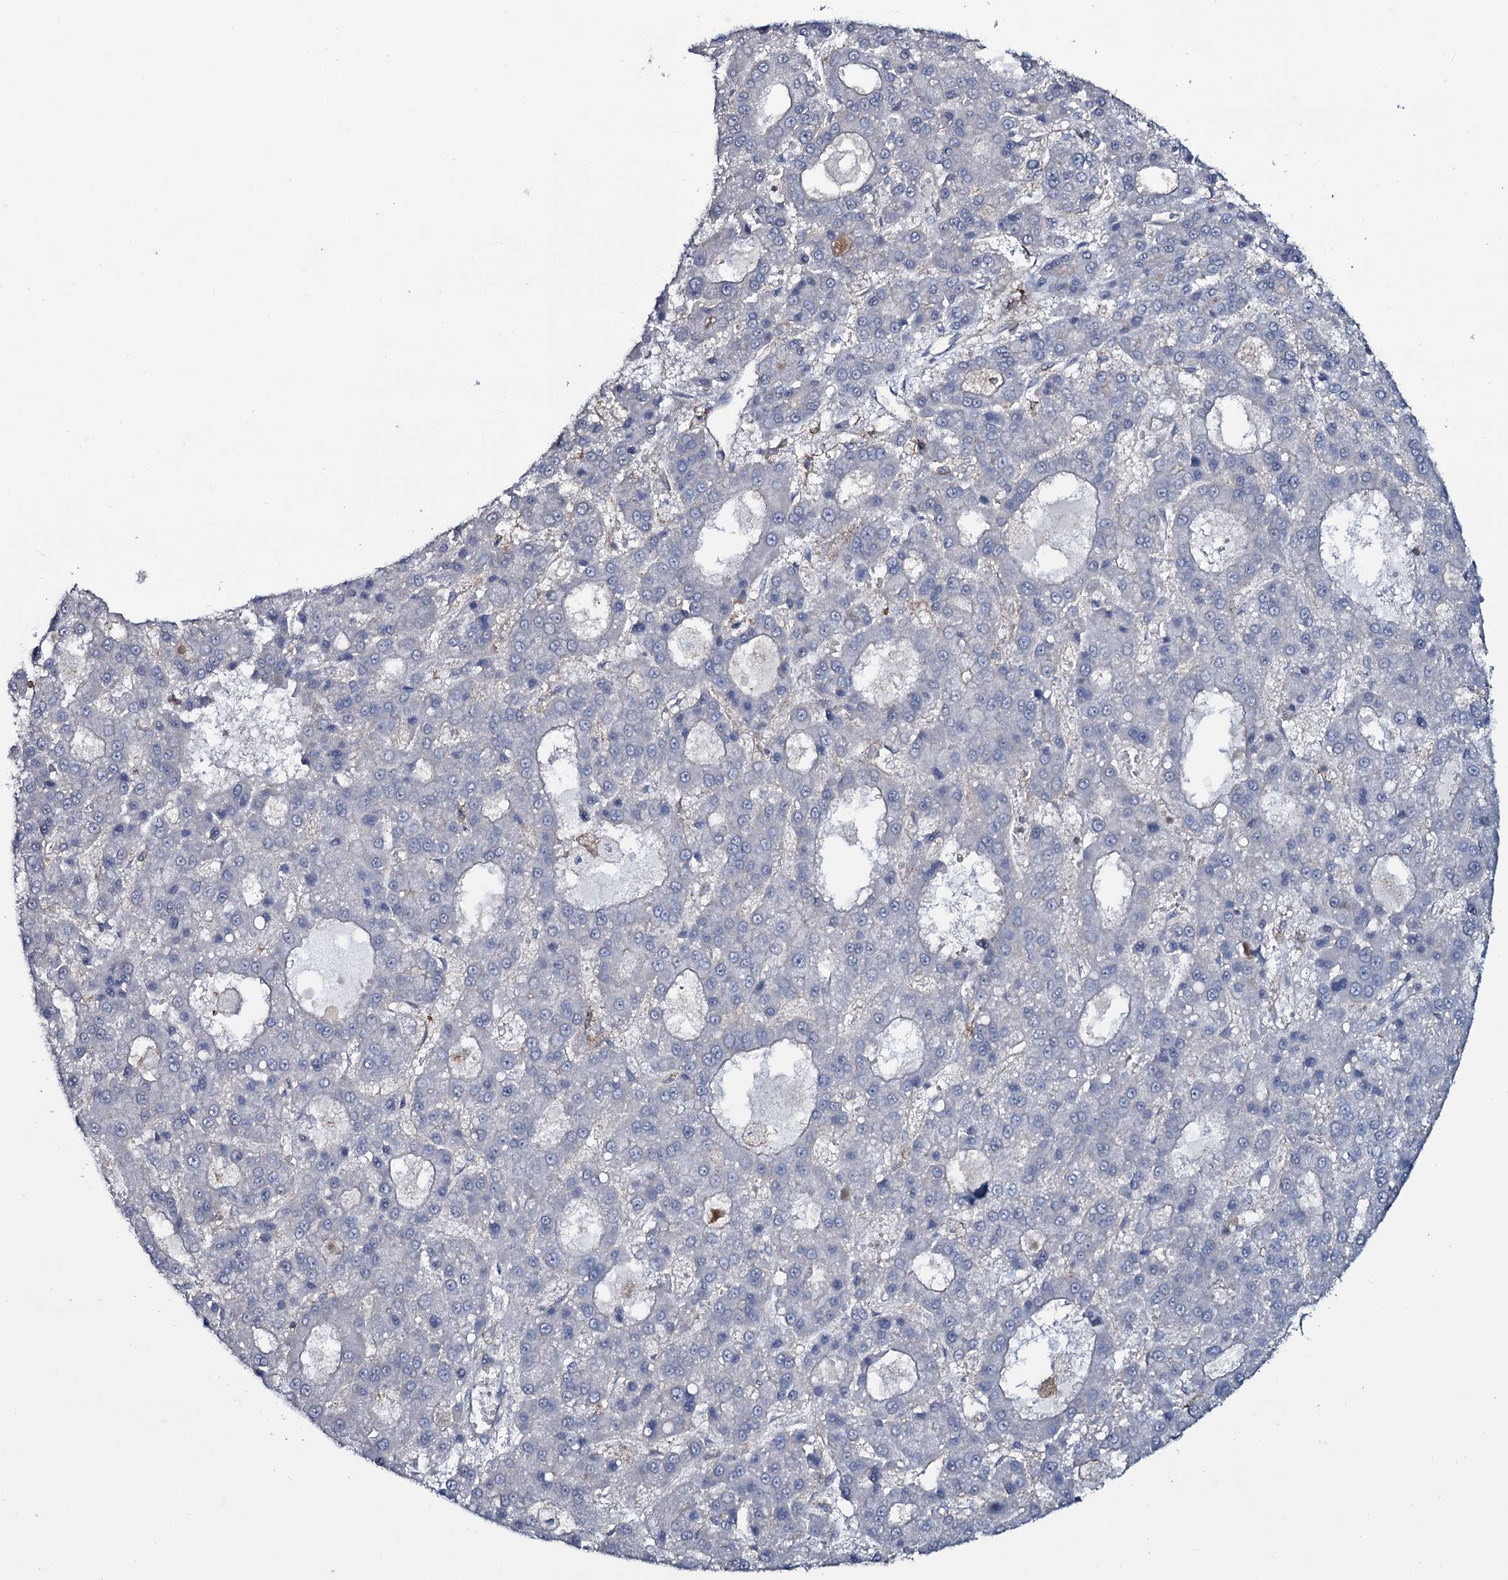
{"staining": {"intensity": "negative", "quantity": "none", "location": "none"}, "tissue": "liver cancer", "cell_type": "Tumor cells", "image_type": "cancer", "snomed": [{"axis": "morphology", "description": "Carcinoma, Hepatocellular, NOS"}, {"axis": "topography", "description": "Liver"}], "caption": "Immunohistochemistry (IHC) of human liver cancer displays no staining in tumor cells. (DAB immunohistochemistry (IHC) with hematoxylin counter stain).", "gene": "SNAP23", "patient": {"sex": "male", "age": 70}}